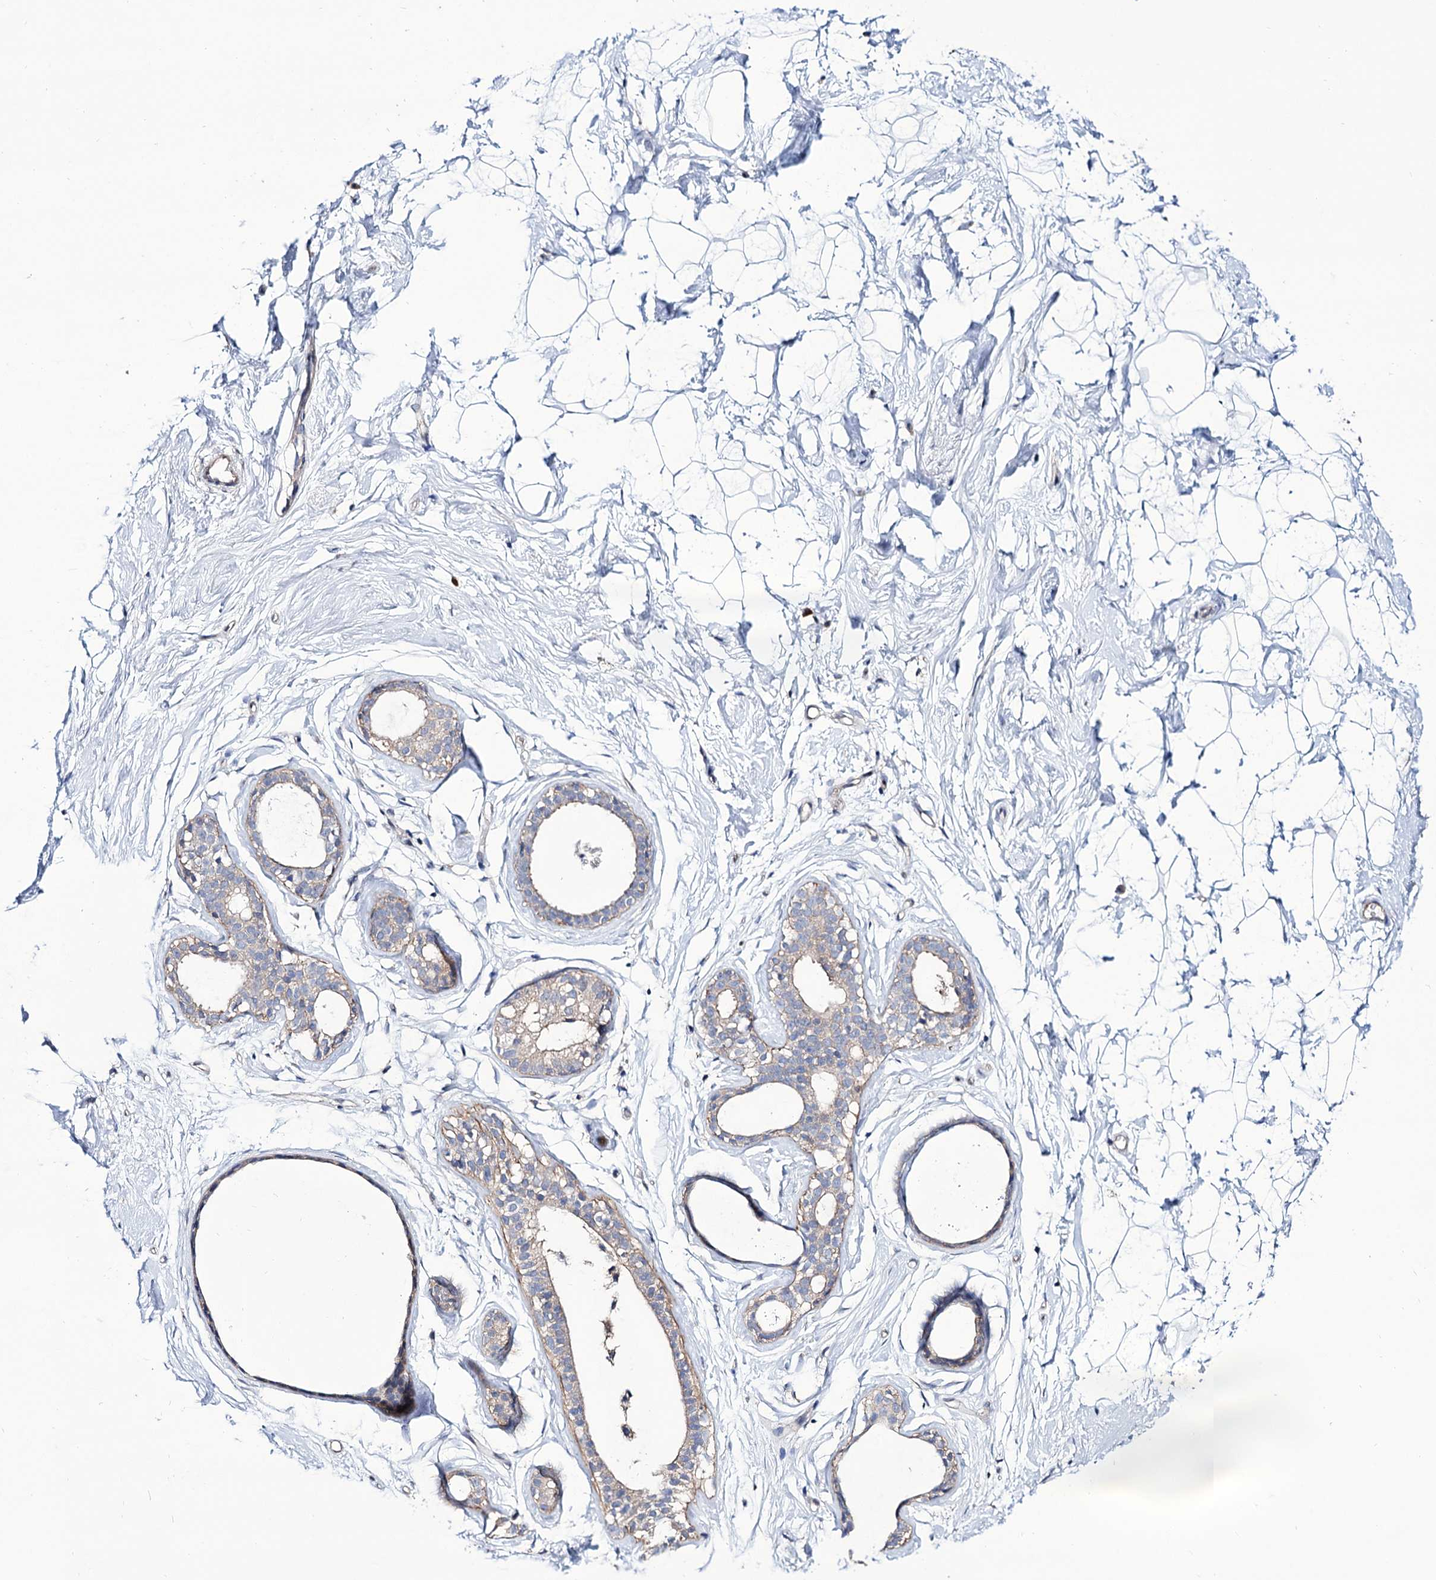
{"staining": {"intensity": "negative", "quantity": "none", "location": "none"}, "tissue": "breast", "cell_type": "Adipocytes", "image_type": "normal", "snomed": [{"axis": "morphology", "description": "Normal tissue, NOS"}, {"axis": "morphology", "description": "Adenoma, NOS"}, {"axis": "topography", "description": "Breast"}], "caption": "IHC photomicrograph of benign breast: breast stained with DAB demonstrates no significant protein staining in adipocytes. Brightfield microscopy of IHC stained with DAB (3,3'-diaminobenzidine) (brown) and hematoxylin (blue), captured at high magnification.", "gene": "SEC24A", "patient": {"sex": "female", "age": 23}}